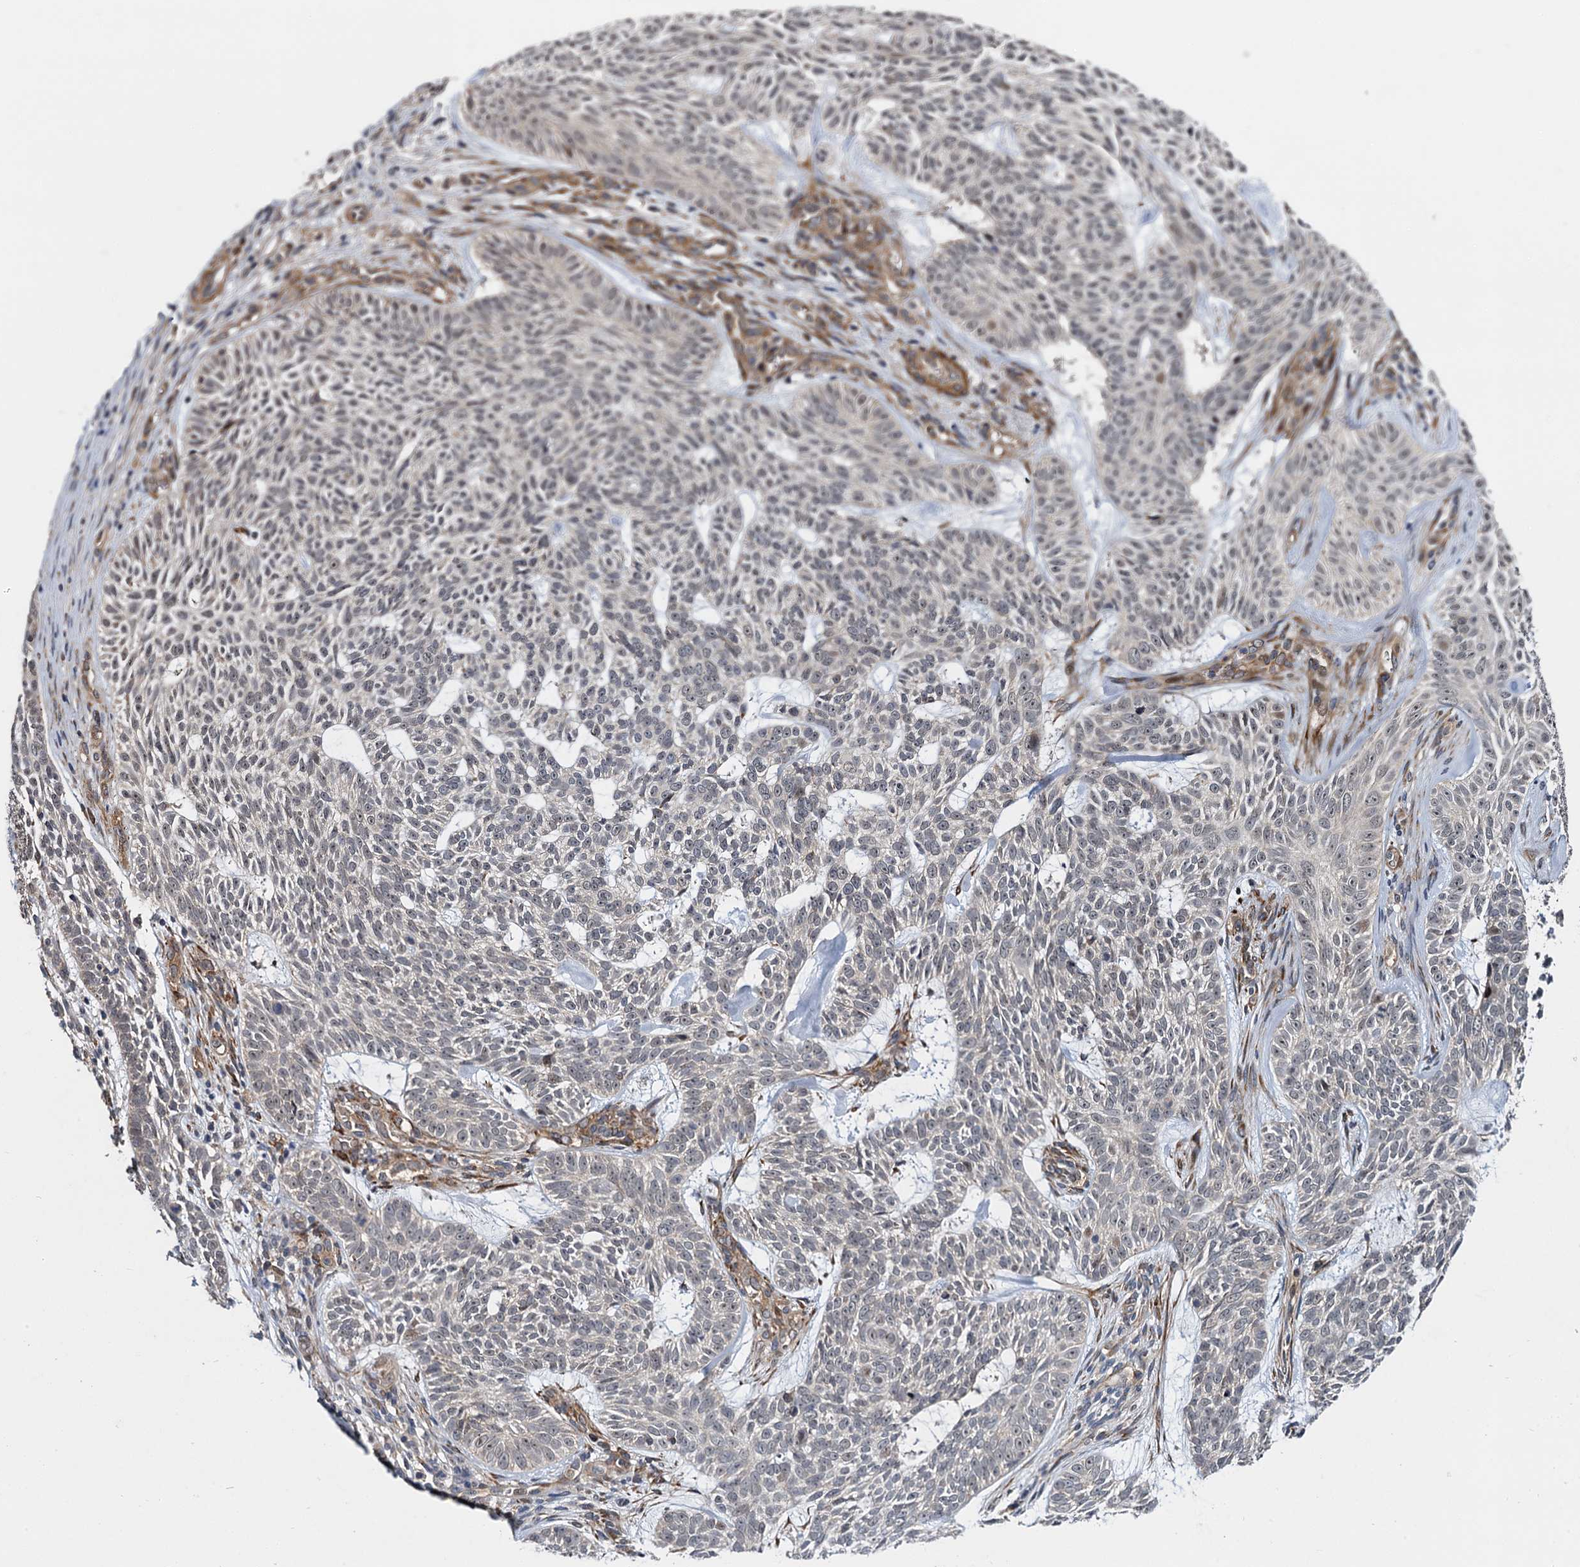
{"staining": {"intensity": "weak", "quantity": "<25%", "location": "cytoplasmic/membranous"}, "tissue": "skin cancer", "cell_type": "Tumor cells", "image_type": "cancer", "snomed": [{"axis": "morphology", "description": "Basal cell carcinoma"}, {"axis": "topography", "description": "Skin"}], "caption": "High magnification brightfield microscopy of skin cancer stained with DAB (3,3'-diaminobenzidine) (brown) and counterstained with hematoxylin (blue): tumor cells show no significant expression.", "gene": "ARHGAP42", "patient": {"sex": "male", "age": 75}}